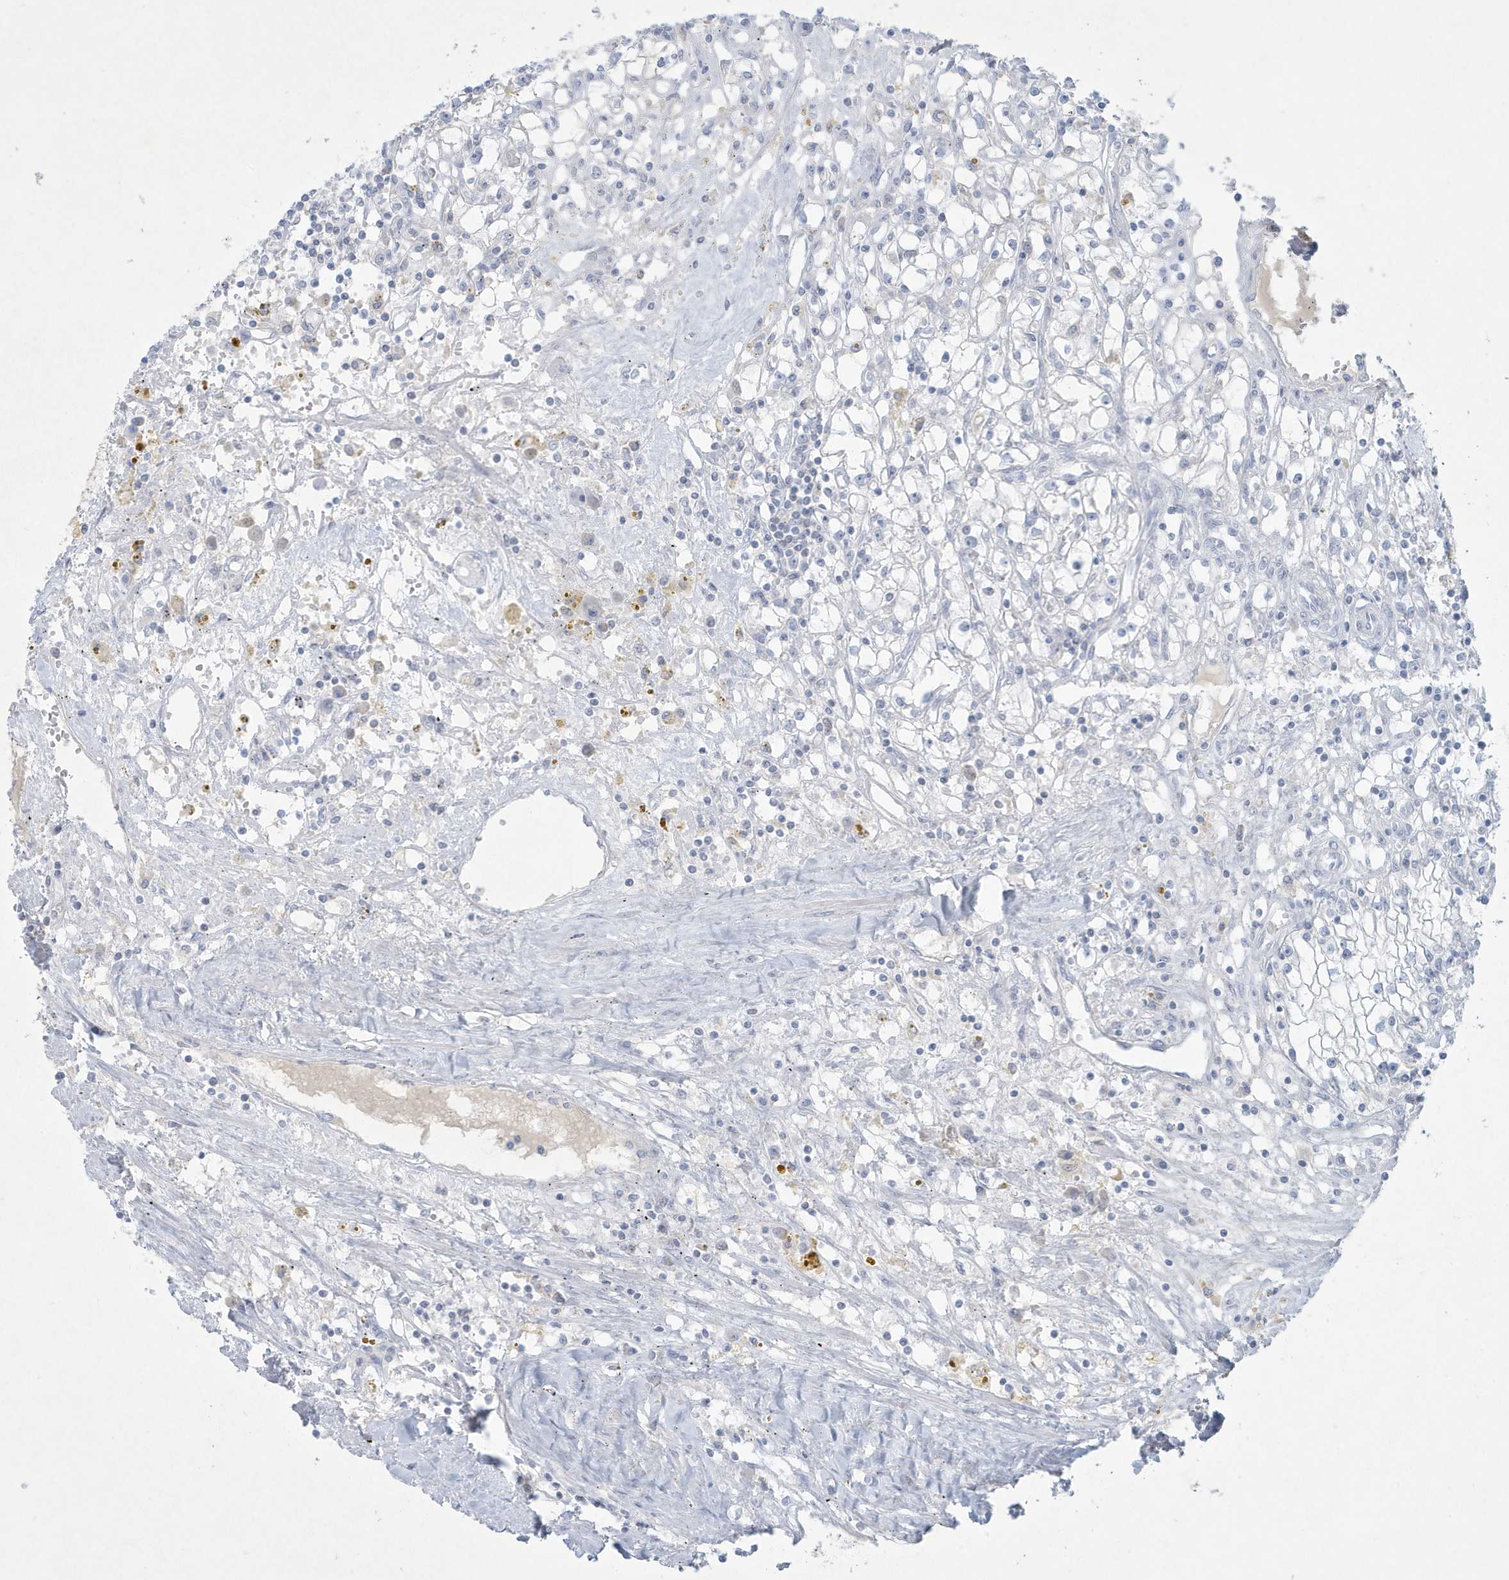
{"staining": {"intensity": "negative", "quantity": "none", "location": "none"}, "tissue": "renal cancer", "cell_type": "Tumor cells", "image_type": "cancer", "snomed": [{"axis": "morphology", "description": "Adenocarcinoma, NOS"}, {"axis": "topography", "description": "Kidney"}], "caption": "This is an immunohistochemistry image of renal cancer (adenocarcinoma). There is no expression in tumor cells.", "gene": "CCDC24", "patient": {"sex": "male", "age": 56}}